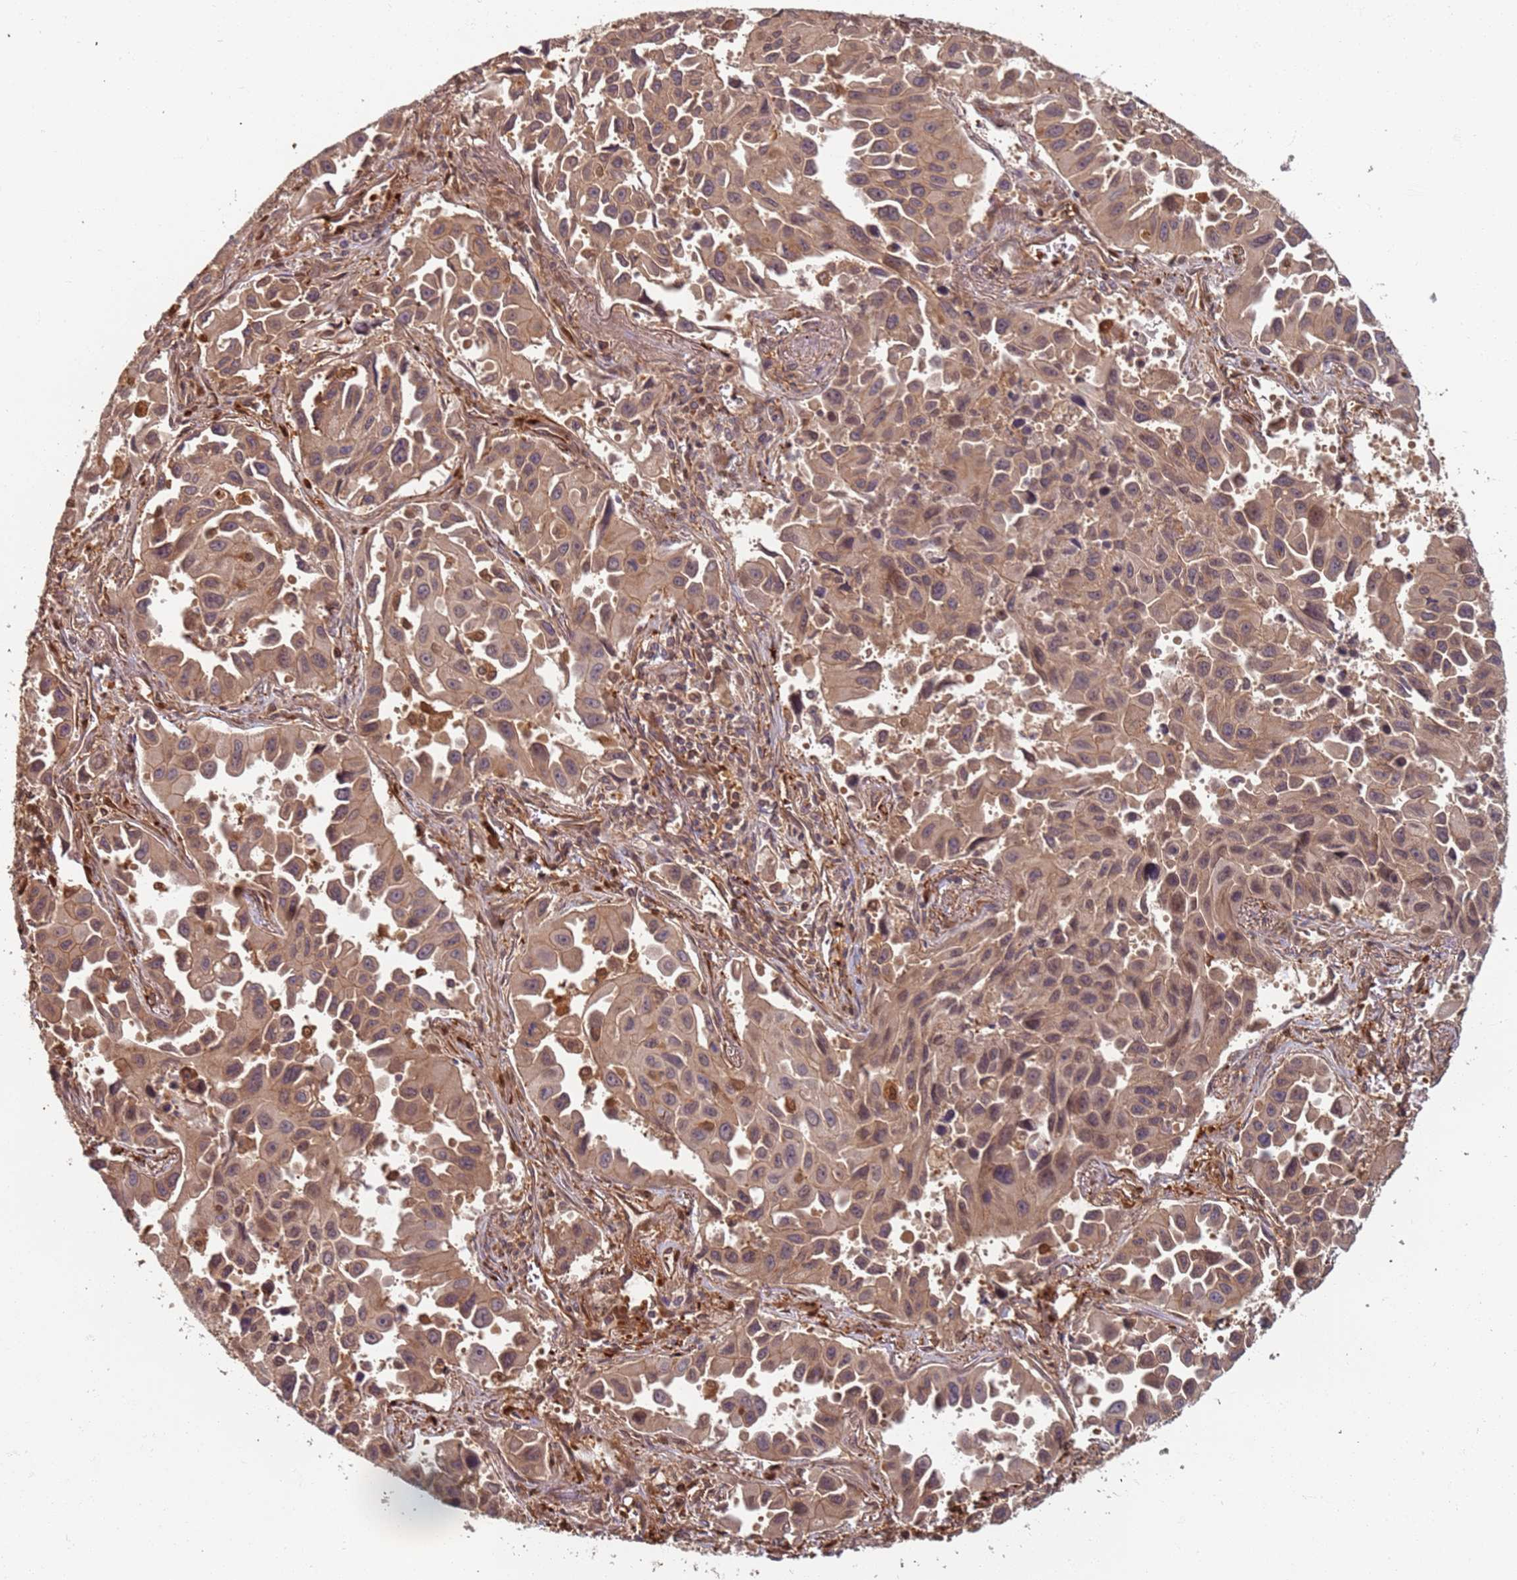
{"staining": {"intensity": "moderate", "quantity": ">75%", "location": "cytoplasmic/membranous"}, "tissue": "lung cancer", "cell_type": "Tumor cells", "image_type": "cancer", "snomed": [{"axis": "morphology", "description": "Adenocarcinoma, NOS"}, {"axis": "topography", "description": "Lung"}], "caption": "Immunohistochemical staining of human lung adenocarcinoma demonstrates medium levels of moderate cytoplasmic/membranous protein expression in approximately >75% of tumor cells.", "gene": "SDCCAG8", "patient": {"sex": "male", "age": 66}}